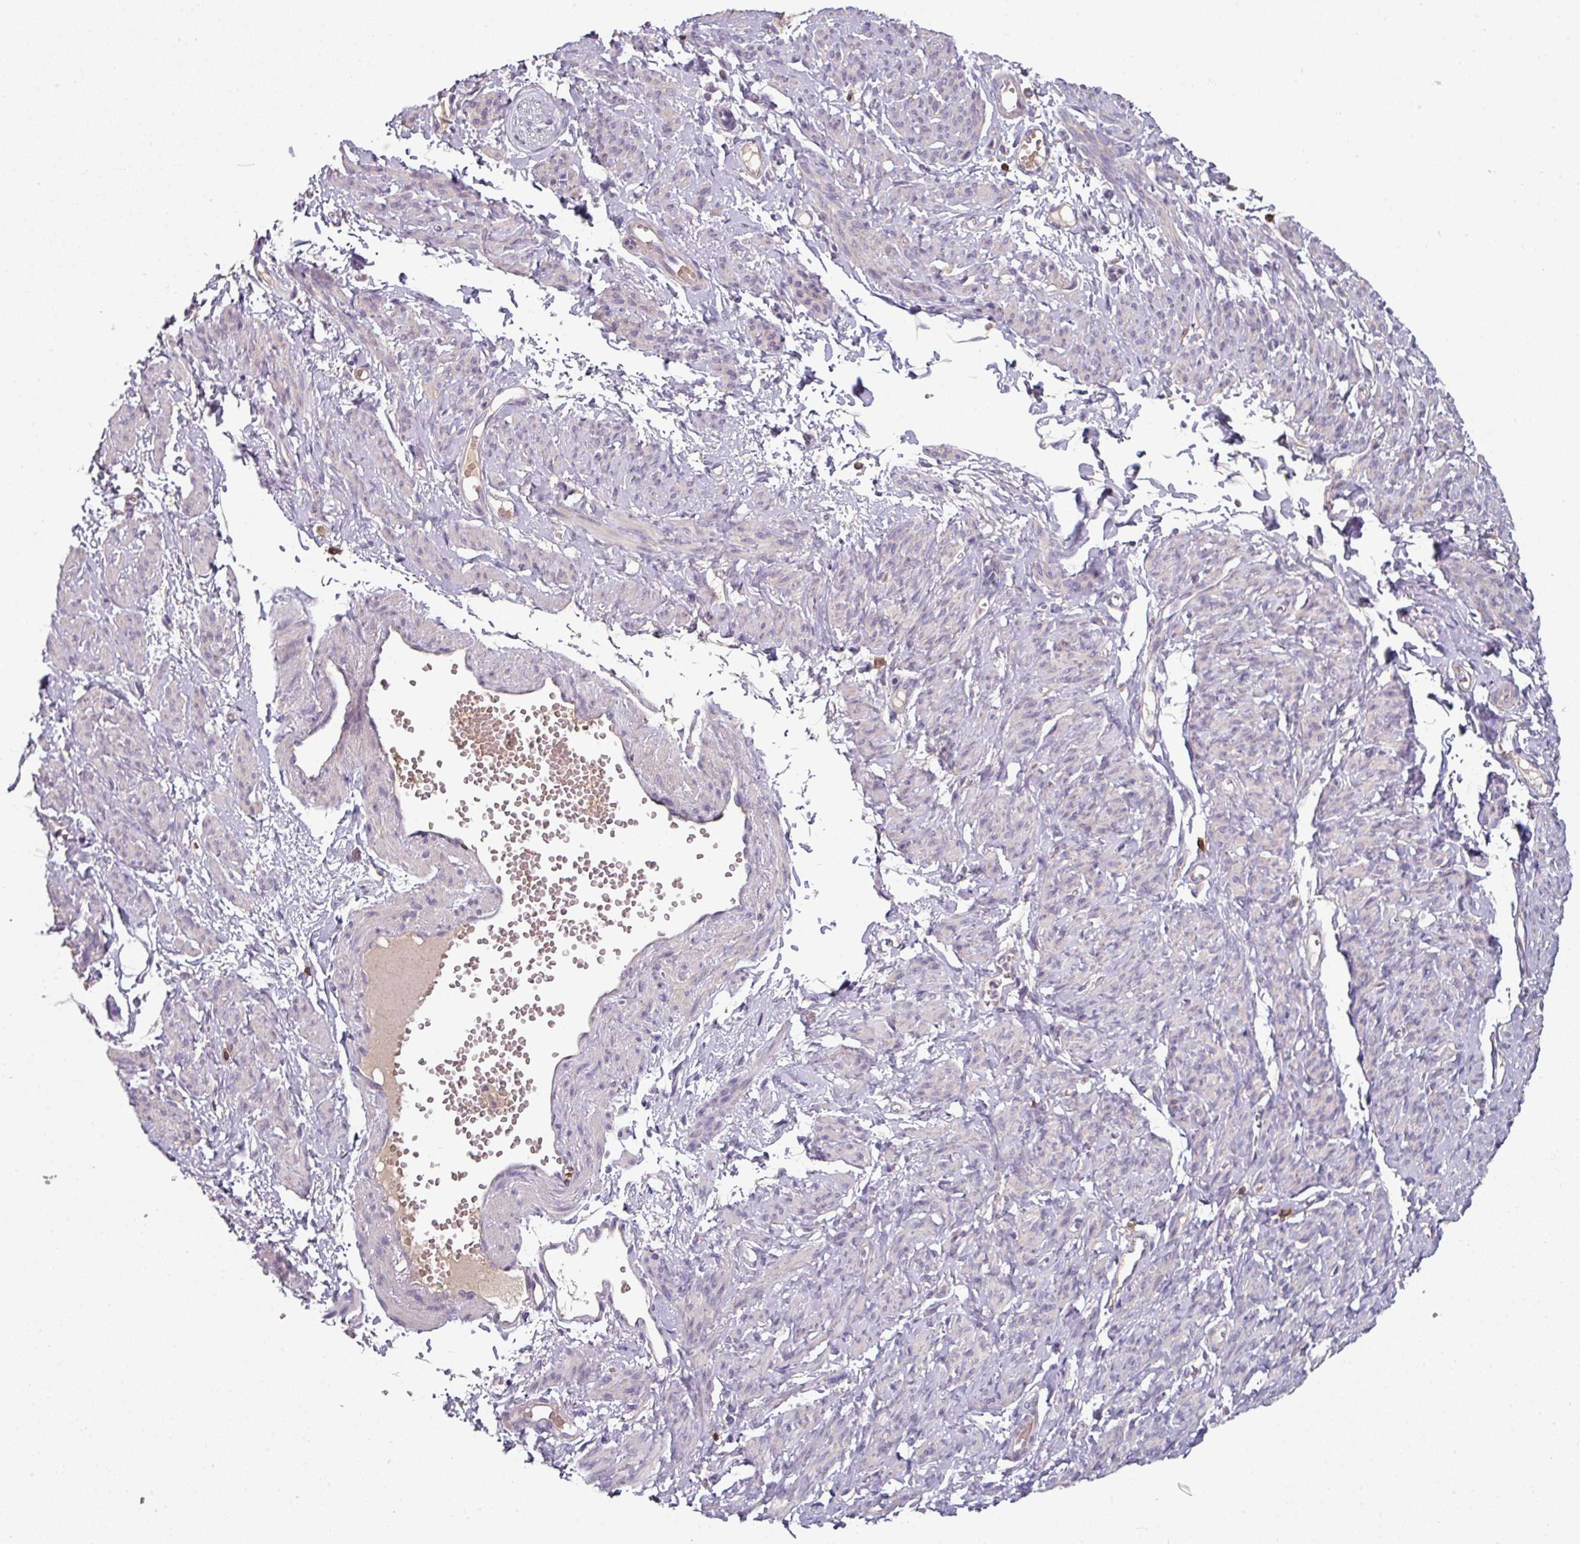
{"staining": {"intensity": "negative", "quantity": "none", "location": "none"}, "tissue": "smooth muscle", "cell_type": "Smooth muscle cells", "image_type": "normal", "snomed": [{"axis": "morphology", "description": "Normal tissue, NOS"}, {"axis": "topography", "description": "Smooth muscle"}], "caption": "Immunohistochemical staining of unremarkable smooth muscle shows no significant staining in smooth muscle cells. The staining was performed using DAB (3,3'-diaminobenzidine) to visualize the protein expression in brown, while the nuclei were stained in blue with hematoxylin (Magnification: 20x).", "gene": "CD3G", "patient": {"sex": "female", "age": 65}}